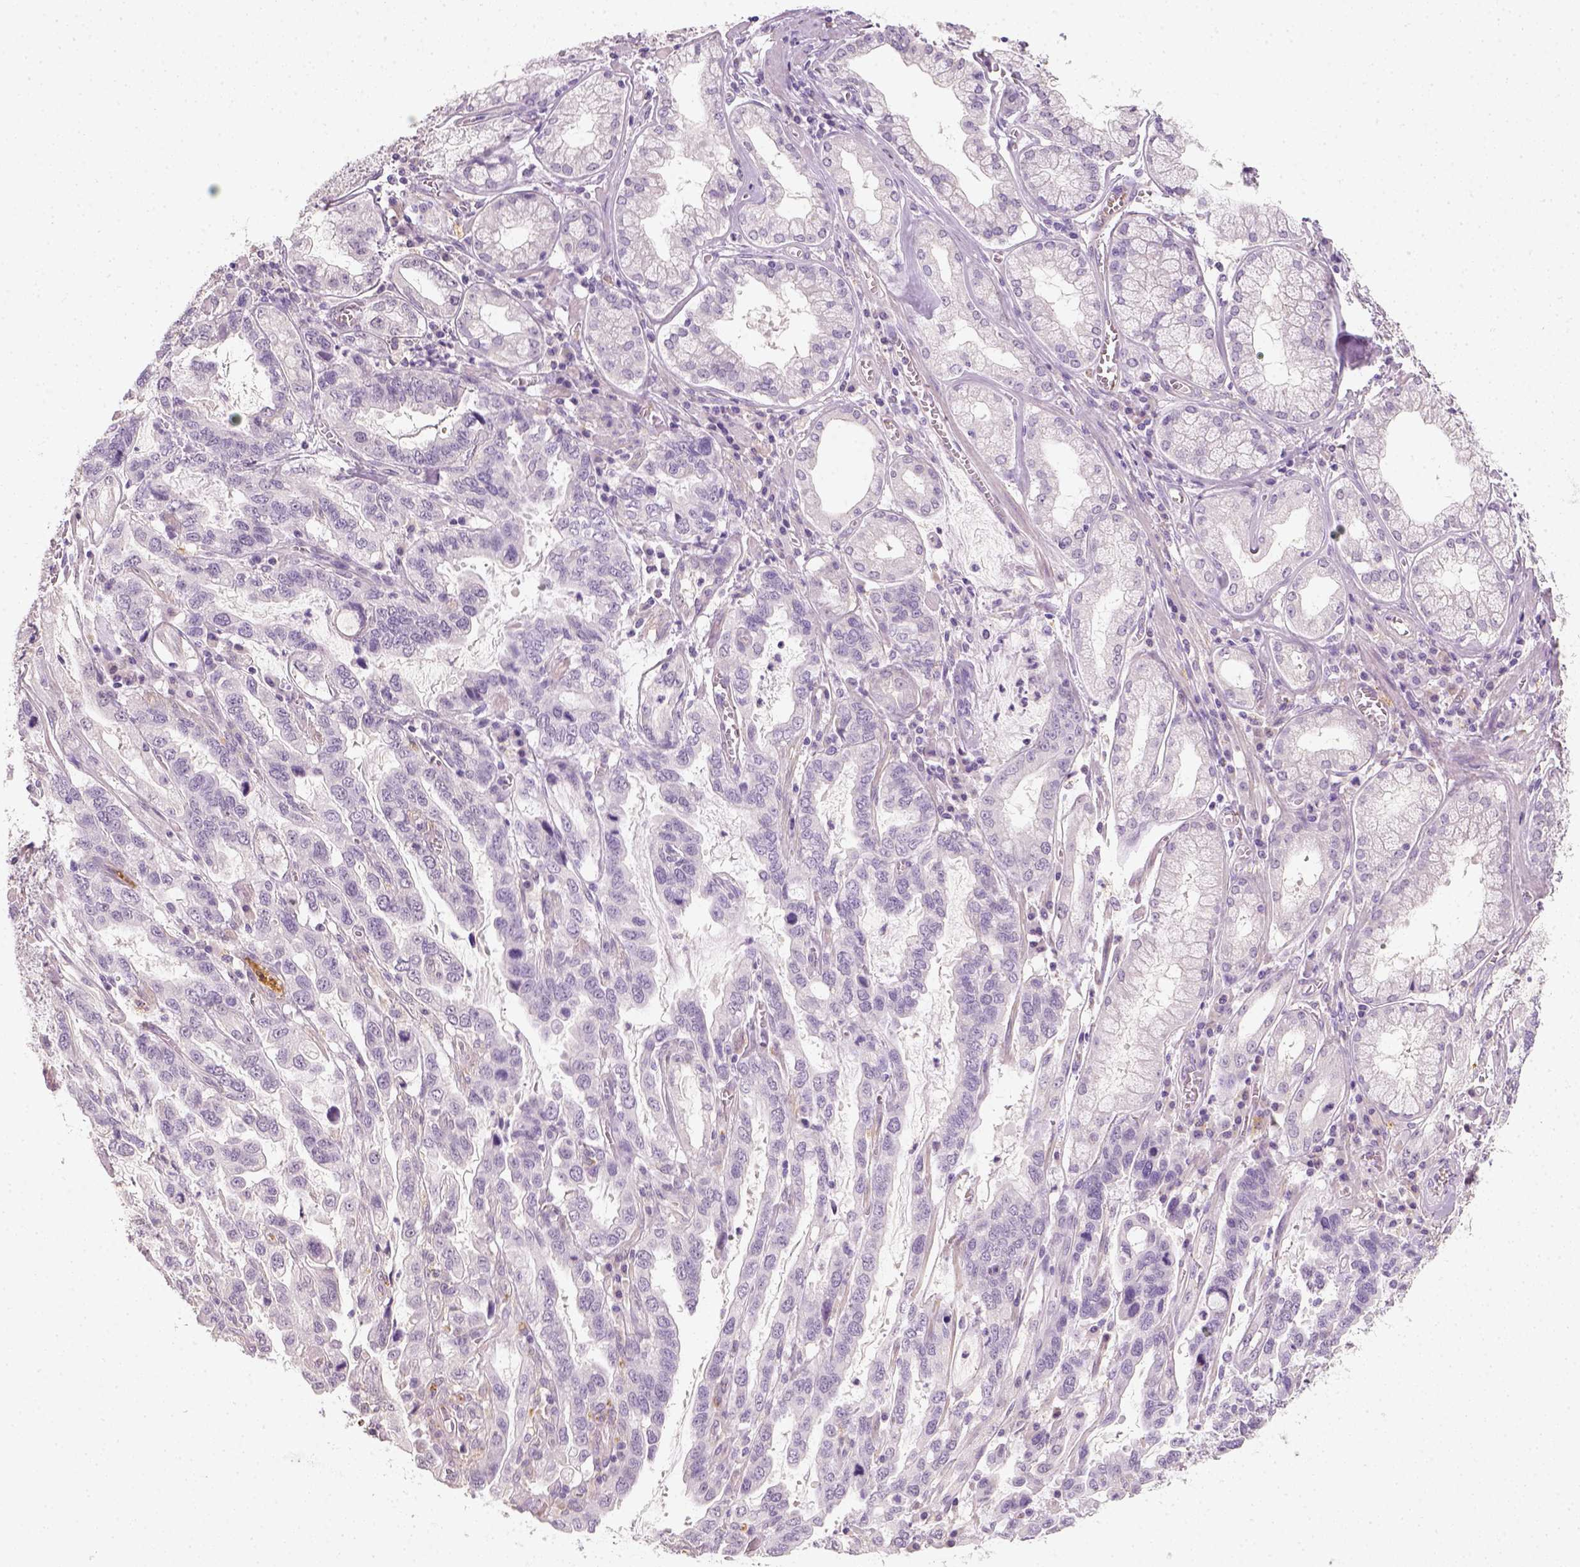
{"staining": {"intensity": "negative", "quantity": "none", "location": "none"}, "tissue": "stomach cancer", "cell_type": "Tumor cells", "image_type": "cancer", "snomed": [{"axis": "morphology", "description": "Adenocarcinoma, NOS"}, {"axis": "topography", "description": "Stomach, lower"}], "caption": "Immunohistochemistry (IHC) of stomach adenocarcinoma demonstrates no expression in tumor cells.", "gene": "FAM163B", "patient": {"sex": "female", "age": 76}}